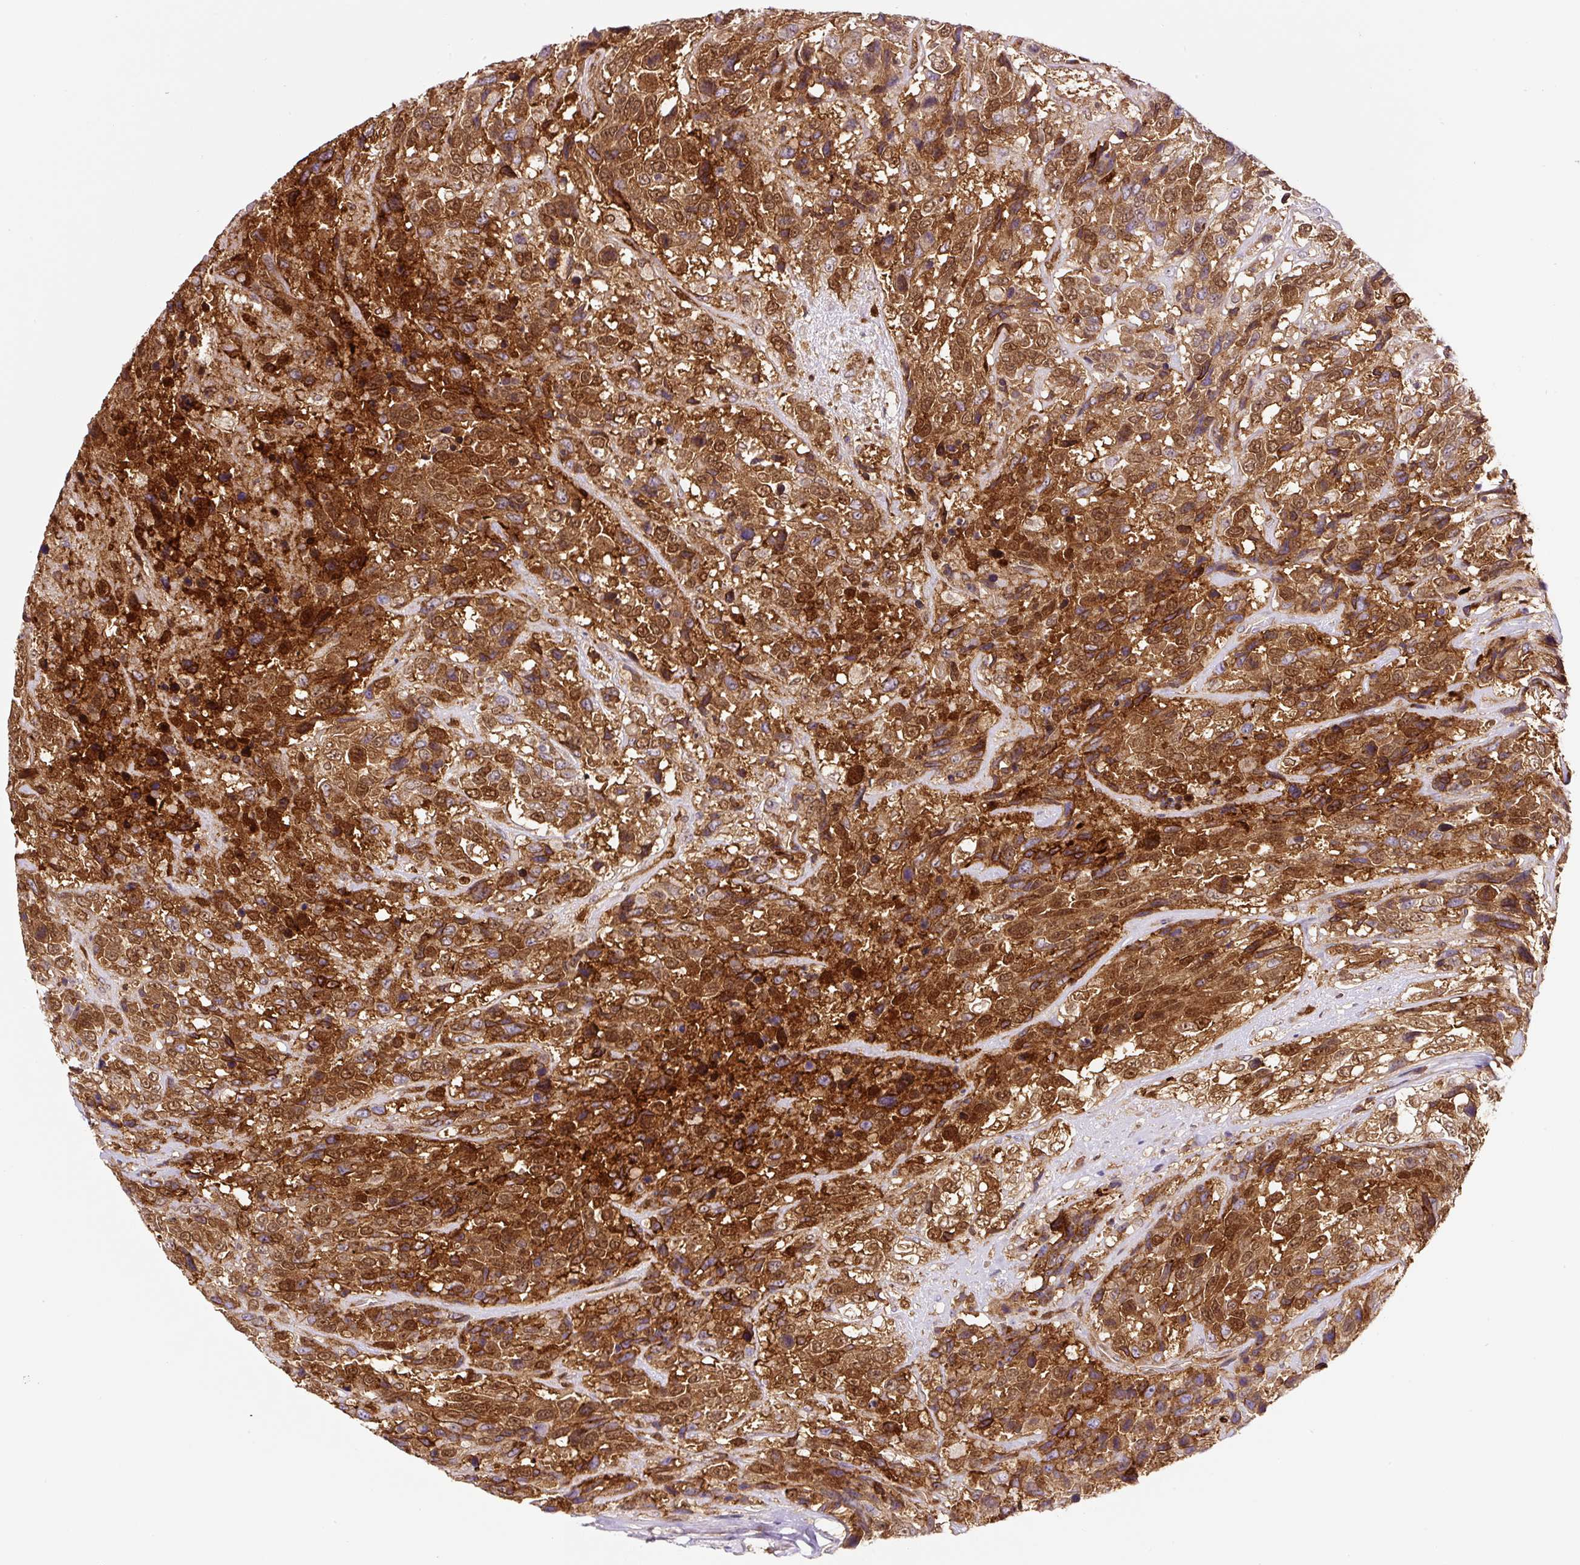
{"staining": {"intensity": "strong", "quantity": ">75%", "location": "cytoplasmic/membranous"}, "tissue": "urothelial cancer", "cell_type": "Tumor cells", "image_type": "cancer", "snomed": [{"axis": "morphology", "description": "Urothelial carcinoma, High grade"}, {"axis": "topography", "description": "Urinary bladder"}], "caption": "Human urothelial carcinoma (high-grade) stained with a protein marker shows strong staining in tumor cells.", "gene": "ANXA1", "patient": {"sex": "female", "age": 70}}